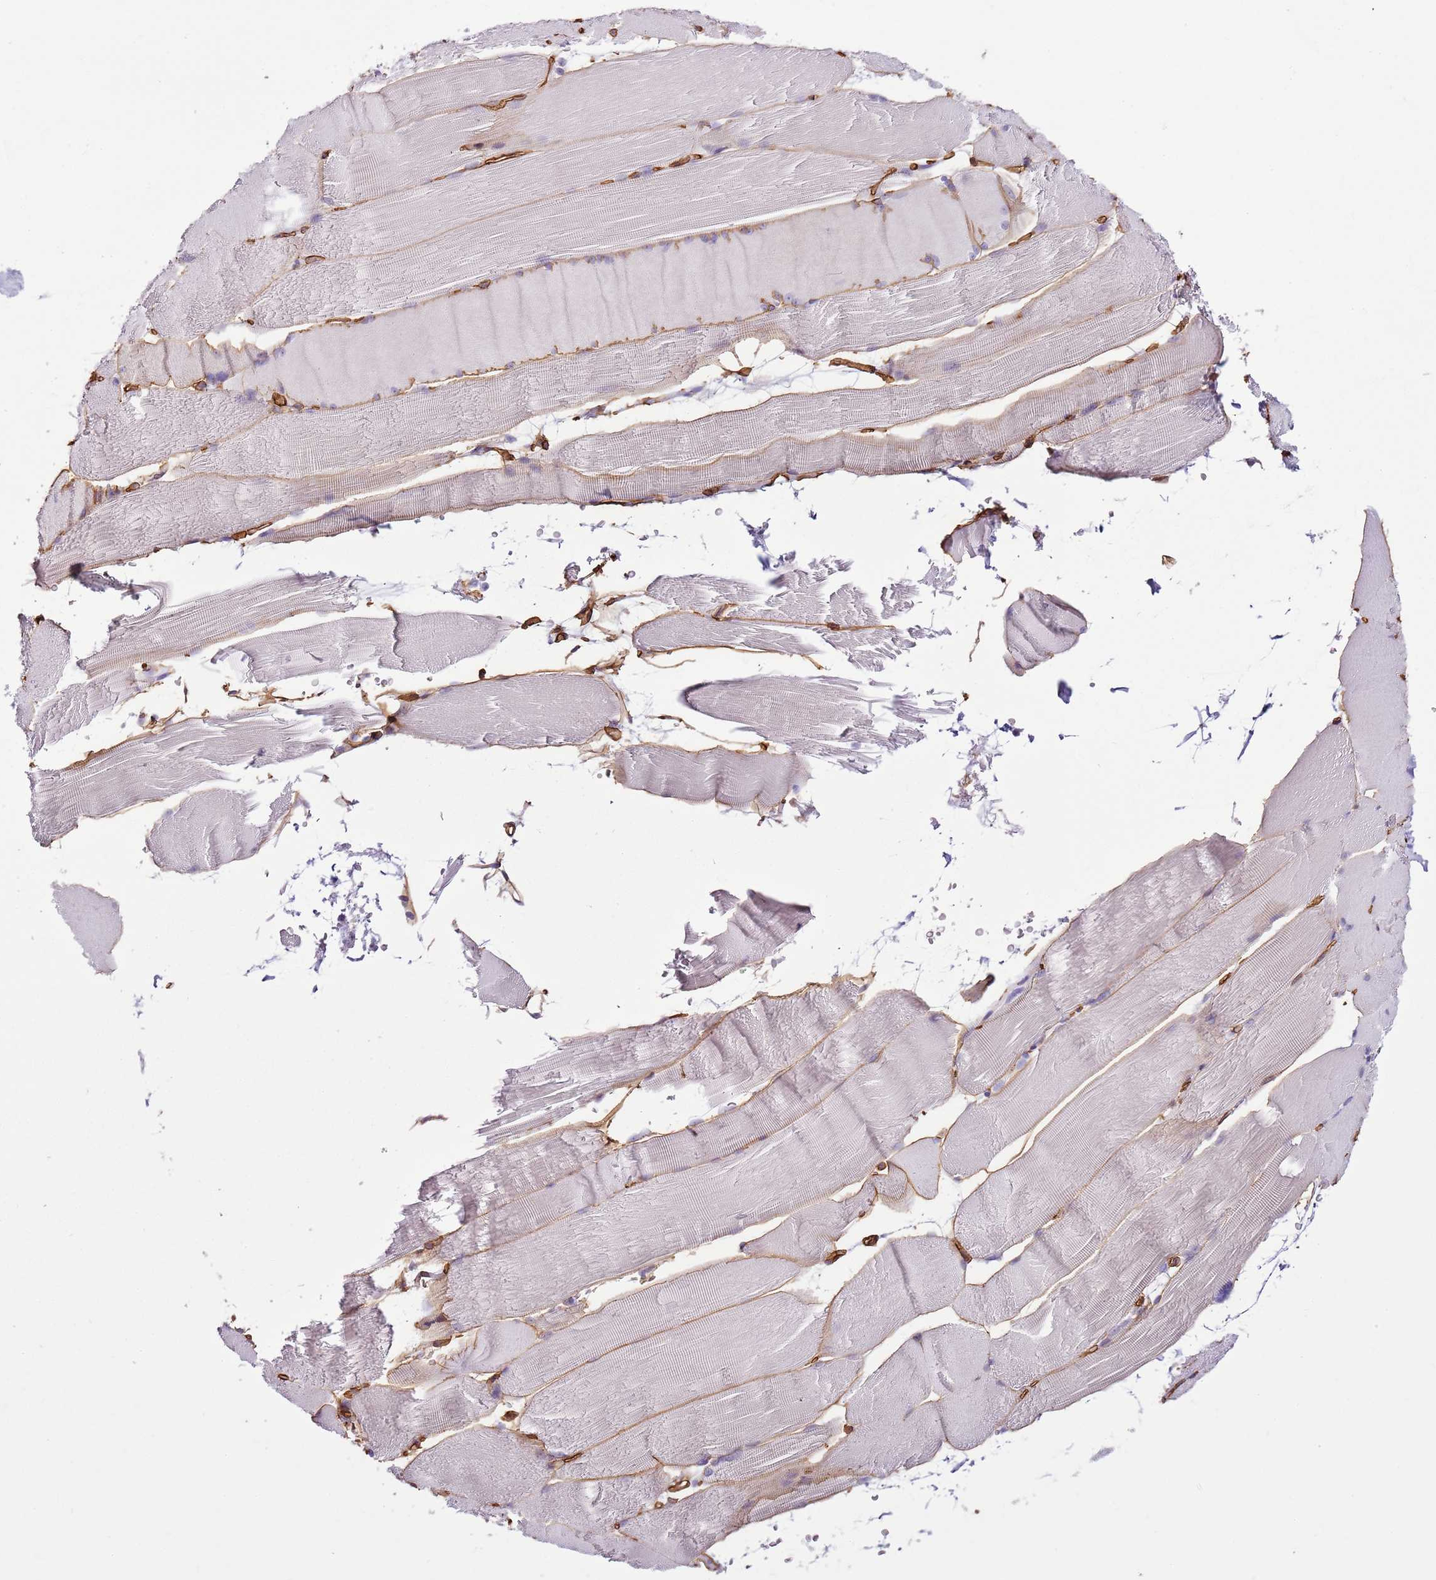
{"staining": {"intensity": "weak", "quantity": "25%-75%", "location": "cytoplasmic/membranous"}, "tissue": "skeletal muscle", "cell_type": "Myocytes", "image_type": "normal", "snomed": [{"axis": "morphology", "description": "Normal tissue, NOS"}, {"axis": "topography", "description": "Skeletal muscle"}, {"axis": "topography", "description": "Parathyroid gland"}], "caption": "Protein expression analysis of normal human skeletal muscle reveals weak cytoplasmic/membranous expression in about 25%-75% of myocytes.", "gene": "CTDSPL", "patient": {"sex": "female", "age": 37}}